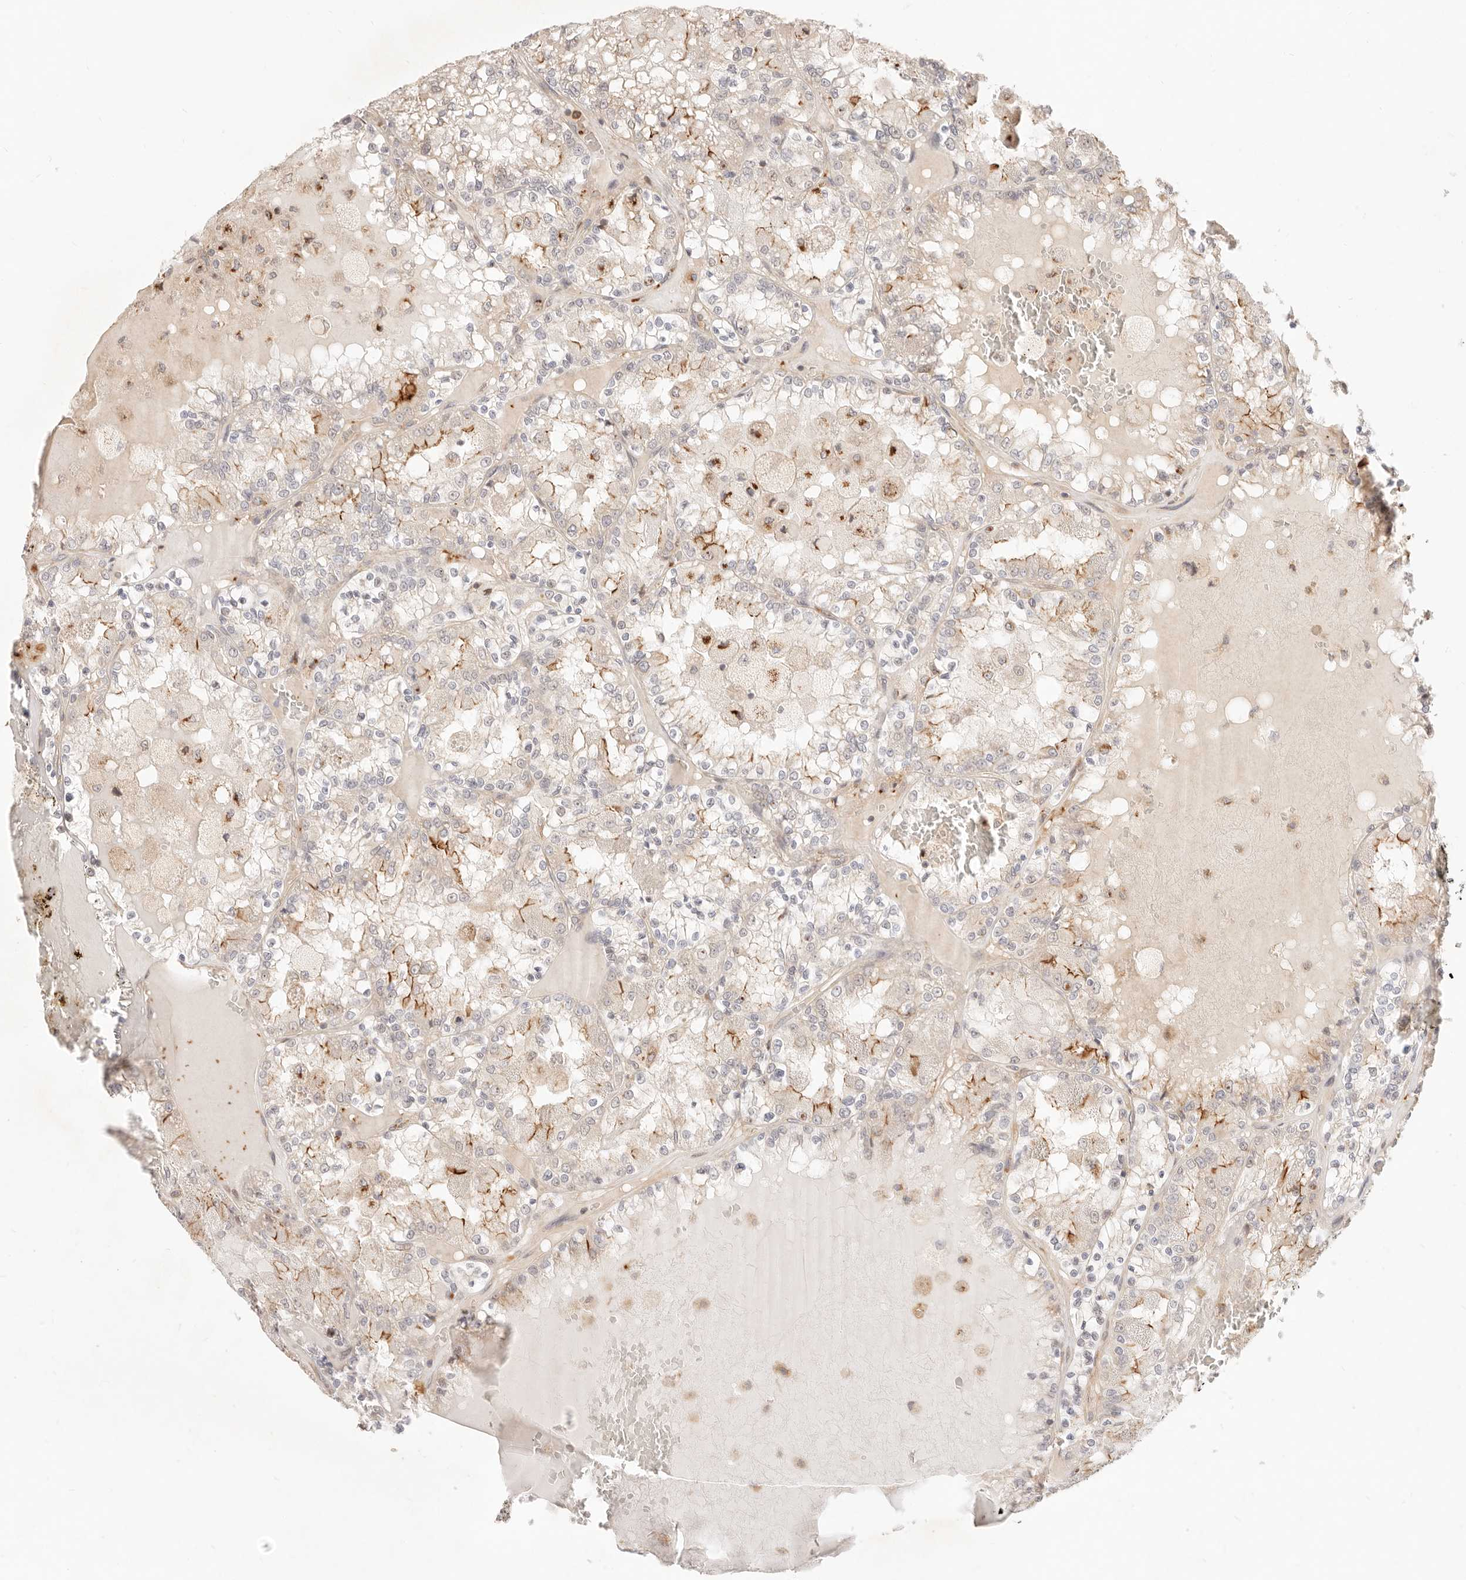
{"staining": {"intensity": "moderate", "quantity": "<25%", "location": "cytoplasmic/membranous"}, "tissue": "renal cancer", "cell_type": "Tumor cells", "image_type": "cancer", "snomed": [{"axis": "morphology", "description": "Adenocarcinoma, NOS"}, {"axis": "topography", "description": "Kidney"}], "caption": "Protein analysis of adenocarcinoma (renal) tissue shows moderate cytoplasmic/membranous expression in approximately <25% of tumor cells.", "gene": "UBXN10", "patient": {"sex": "female", "age": 56}}